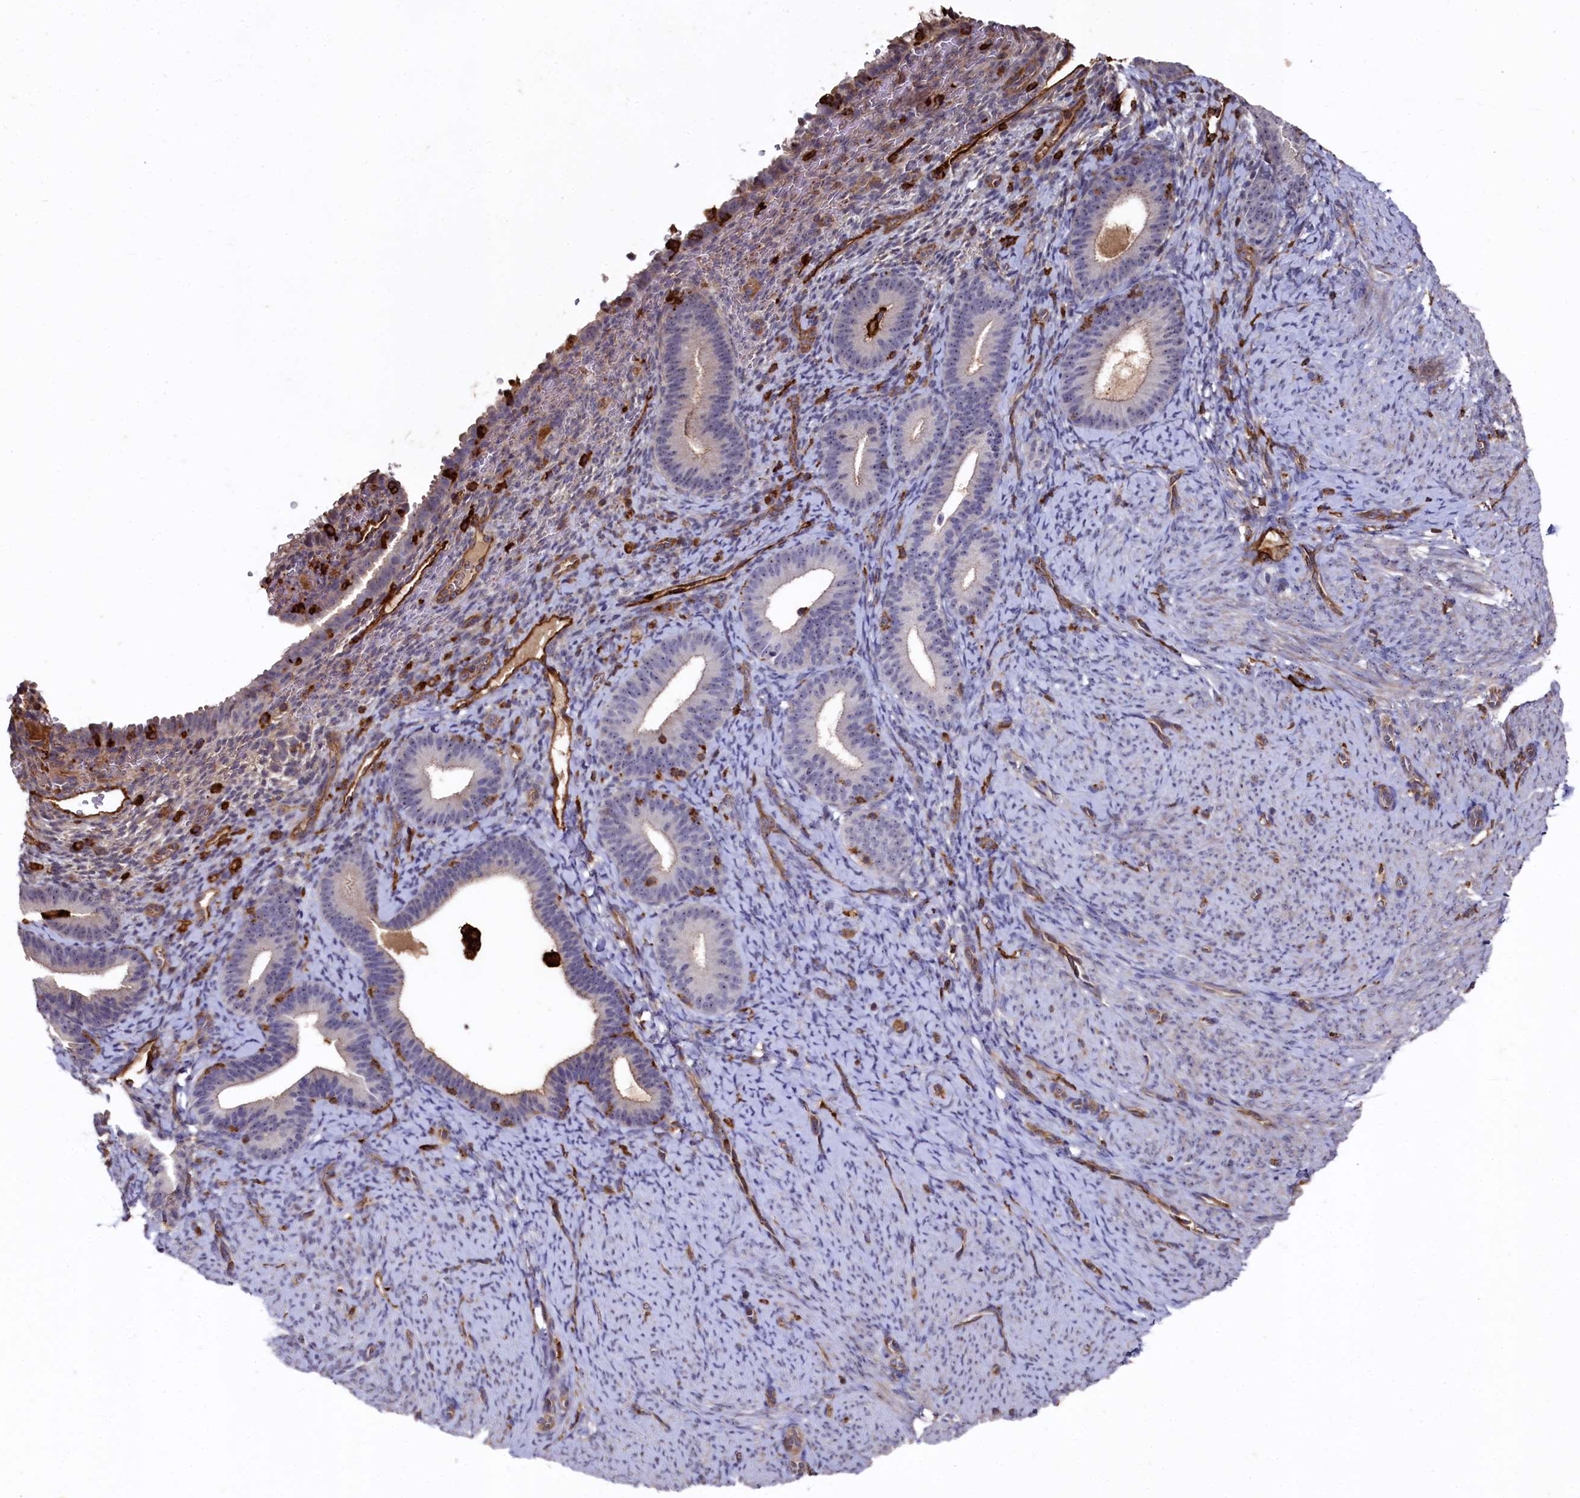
{"staining": {"intensity": "negative", "quantity": "none", "location": "none"}, "tissue": "endometrium", "cell_type": "Cells in endometrial stroma", "image_type": "normal", "snomed": [{"axis": "morphology", "description": "Normal tissue, NOS"}, {"axis": "topography", "description": "Endometrium"}], "caption": "A high-resolution photomicrograph shows immunohistochemistry (IHC) staining of unremarkable endometrium, which reveals no significant positivity in cells in endometrial stroma.", "gene": "PLEKHO2", "patient": {"sex": "female", "age": 65}}